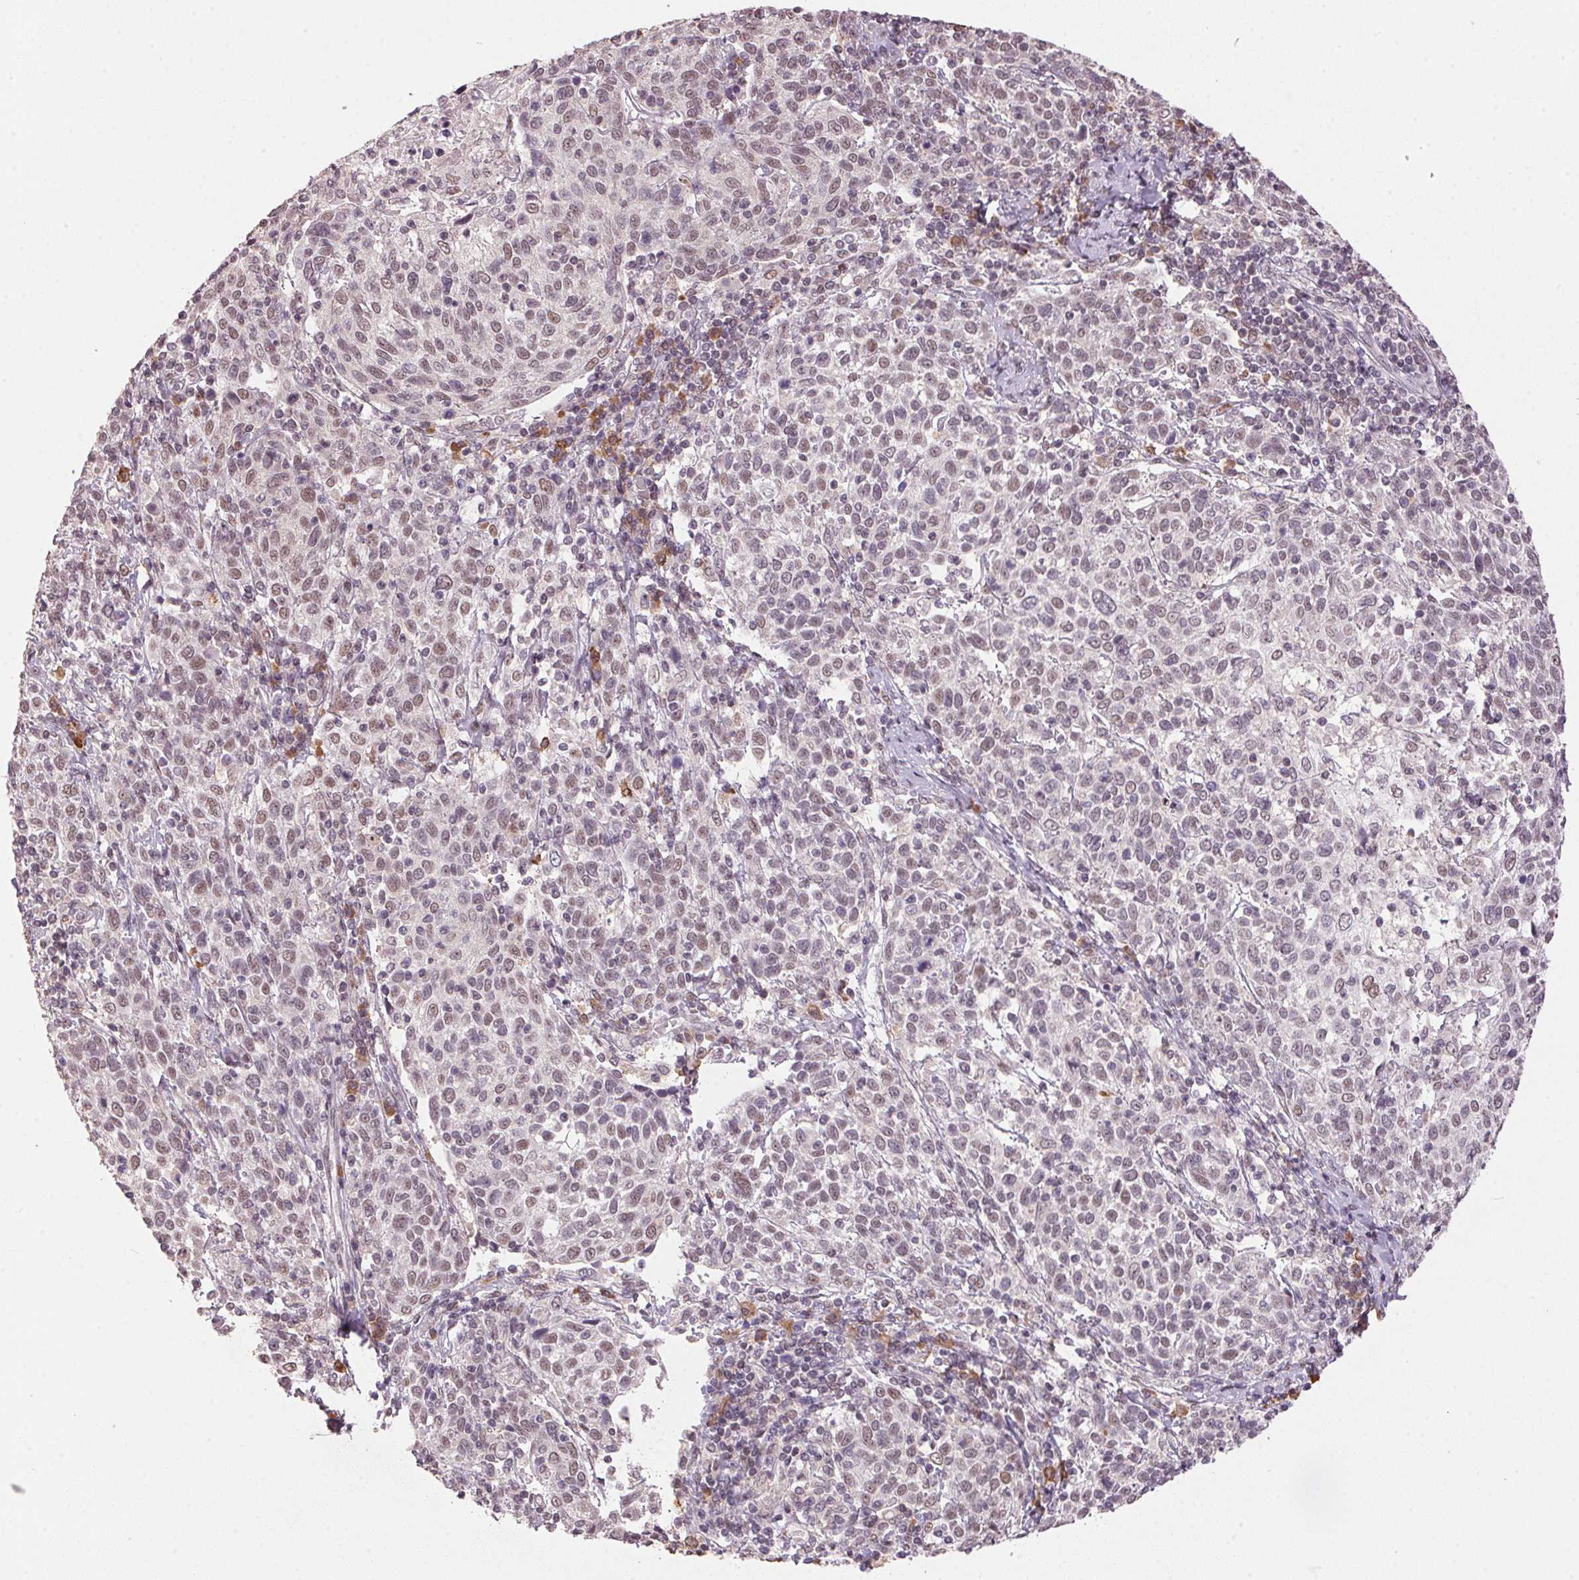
{"staining": {"intensity": "weak", "quantity": "25%-75%", "location": "nuclear"}, "tissue": "cervical cancer", "cell_type": "Tumor cells", "image_type": "cancer", "snomed": [{"axis": "morphology", "description": "Squamous cell carcinoma, NOS"}, {"axis": "topography", "description": "Cervix"}], "caption": "Protein staining of cervical cancer tissue demonstrates weak nuclear positivity in about 25%-75% of tumor cells. The staining was performed using DAB (3,3'-diaminobenzidine) to visualize the protein expression in brown, while the nuclei were stained in blue with hematoxylin (Magnification: 20x).", "gene": "ZBTB4", "patient": {"sex": "female", "age": 61}}